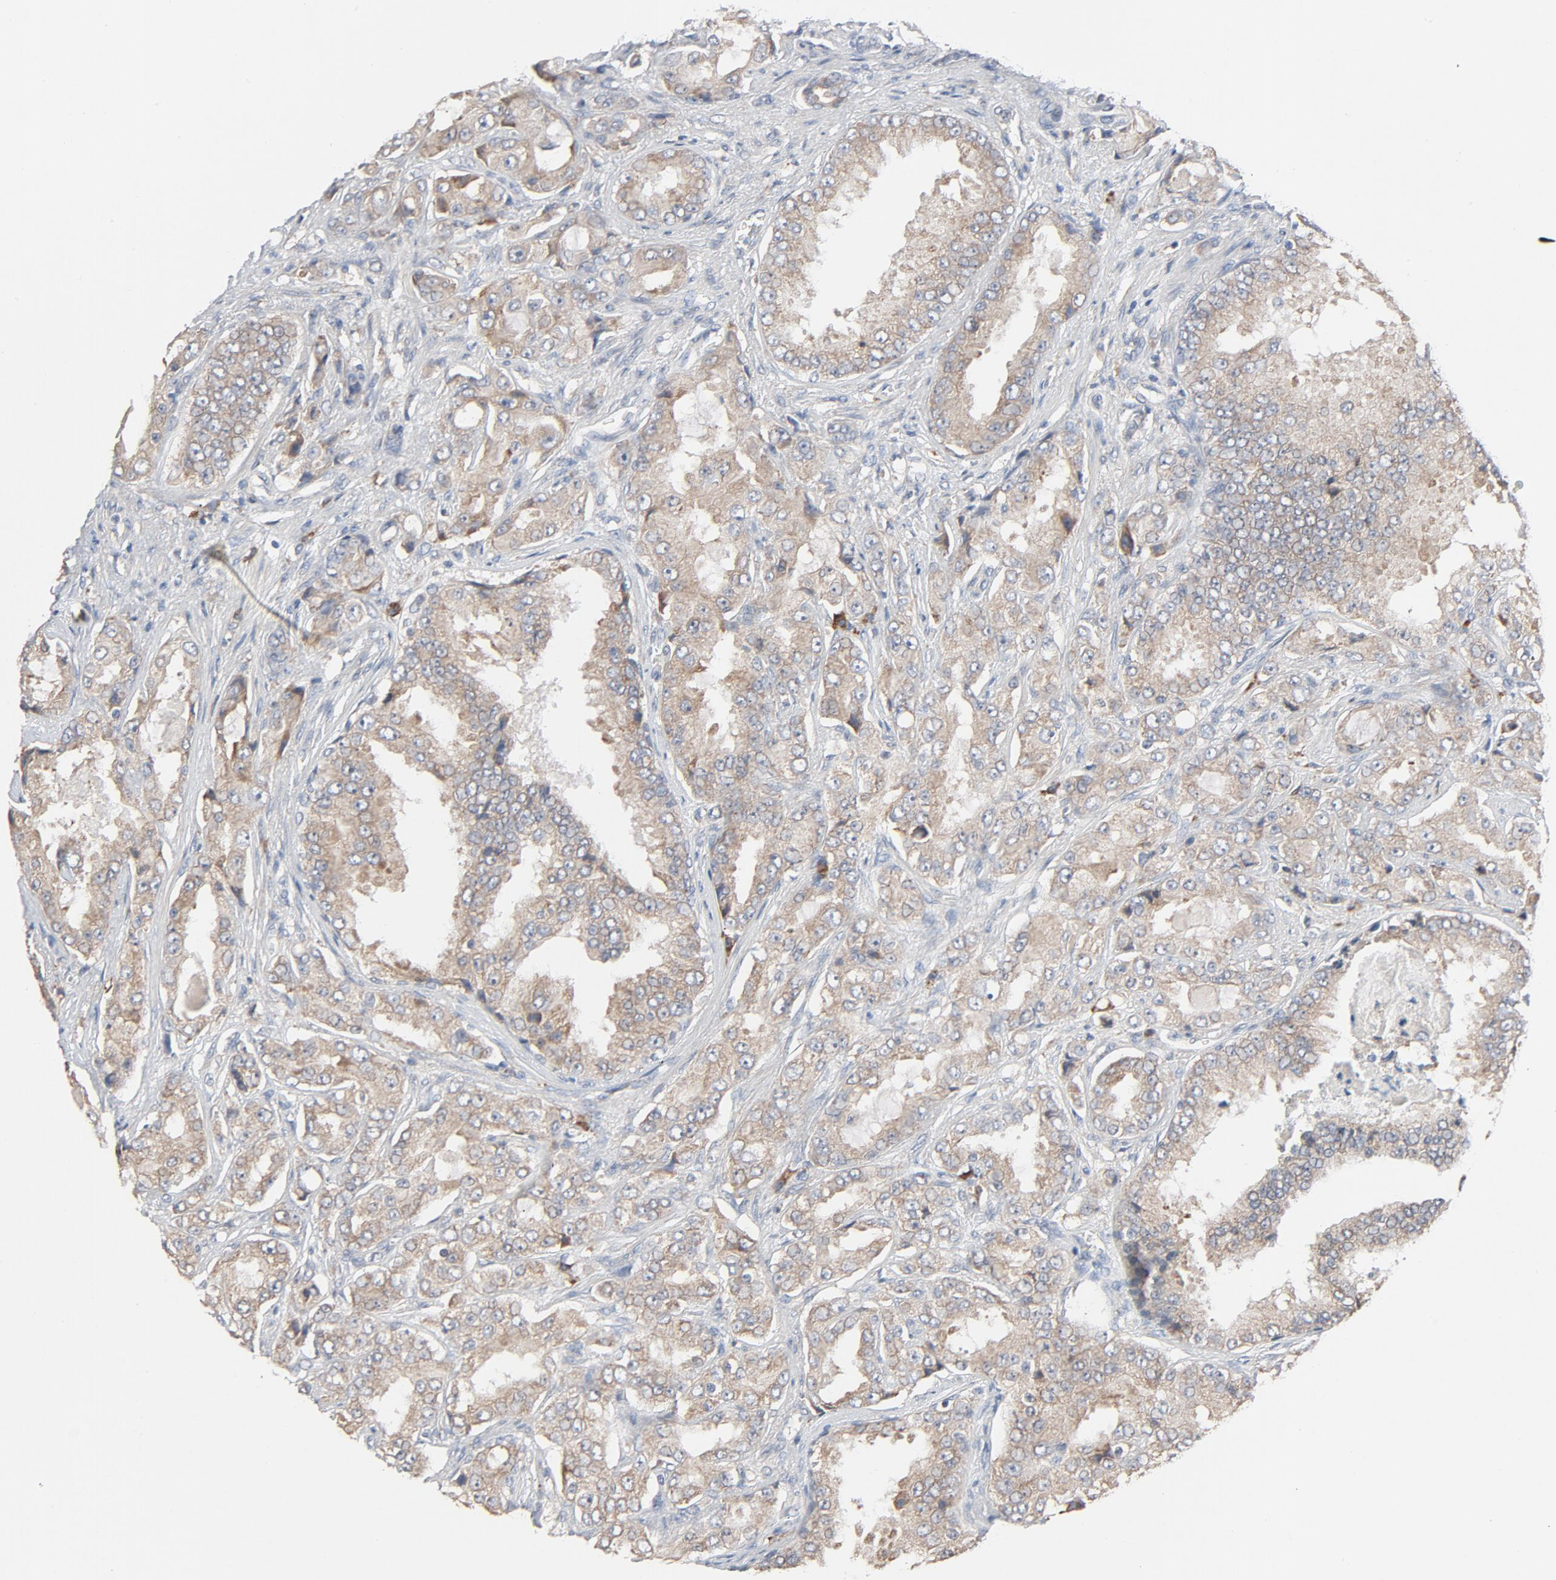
{"staining": {"intensity": "weak", "quantity": ">75%", "location": "cytoplasmic/membranous"}, "tissue": "prostate cancer", "cell_type": "Tumor cells", "image_type": "cancer", "snomed": [{"axis": "morphology", "description": "Adenocarcinoma, High grade"}, {"axis": "topography", "description": "Prostate"}], "caption": "There is low levels of weak cytoplasmic/membranous positivity in tumor cells of high-grade adenocarcinoma (prostate), as demonstrated by immunohistochemical staining (brown color).", "gene": "TLR4", "patient": {"sex": "male", "age": 73}}